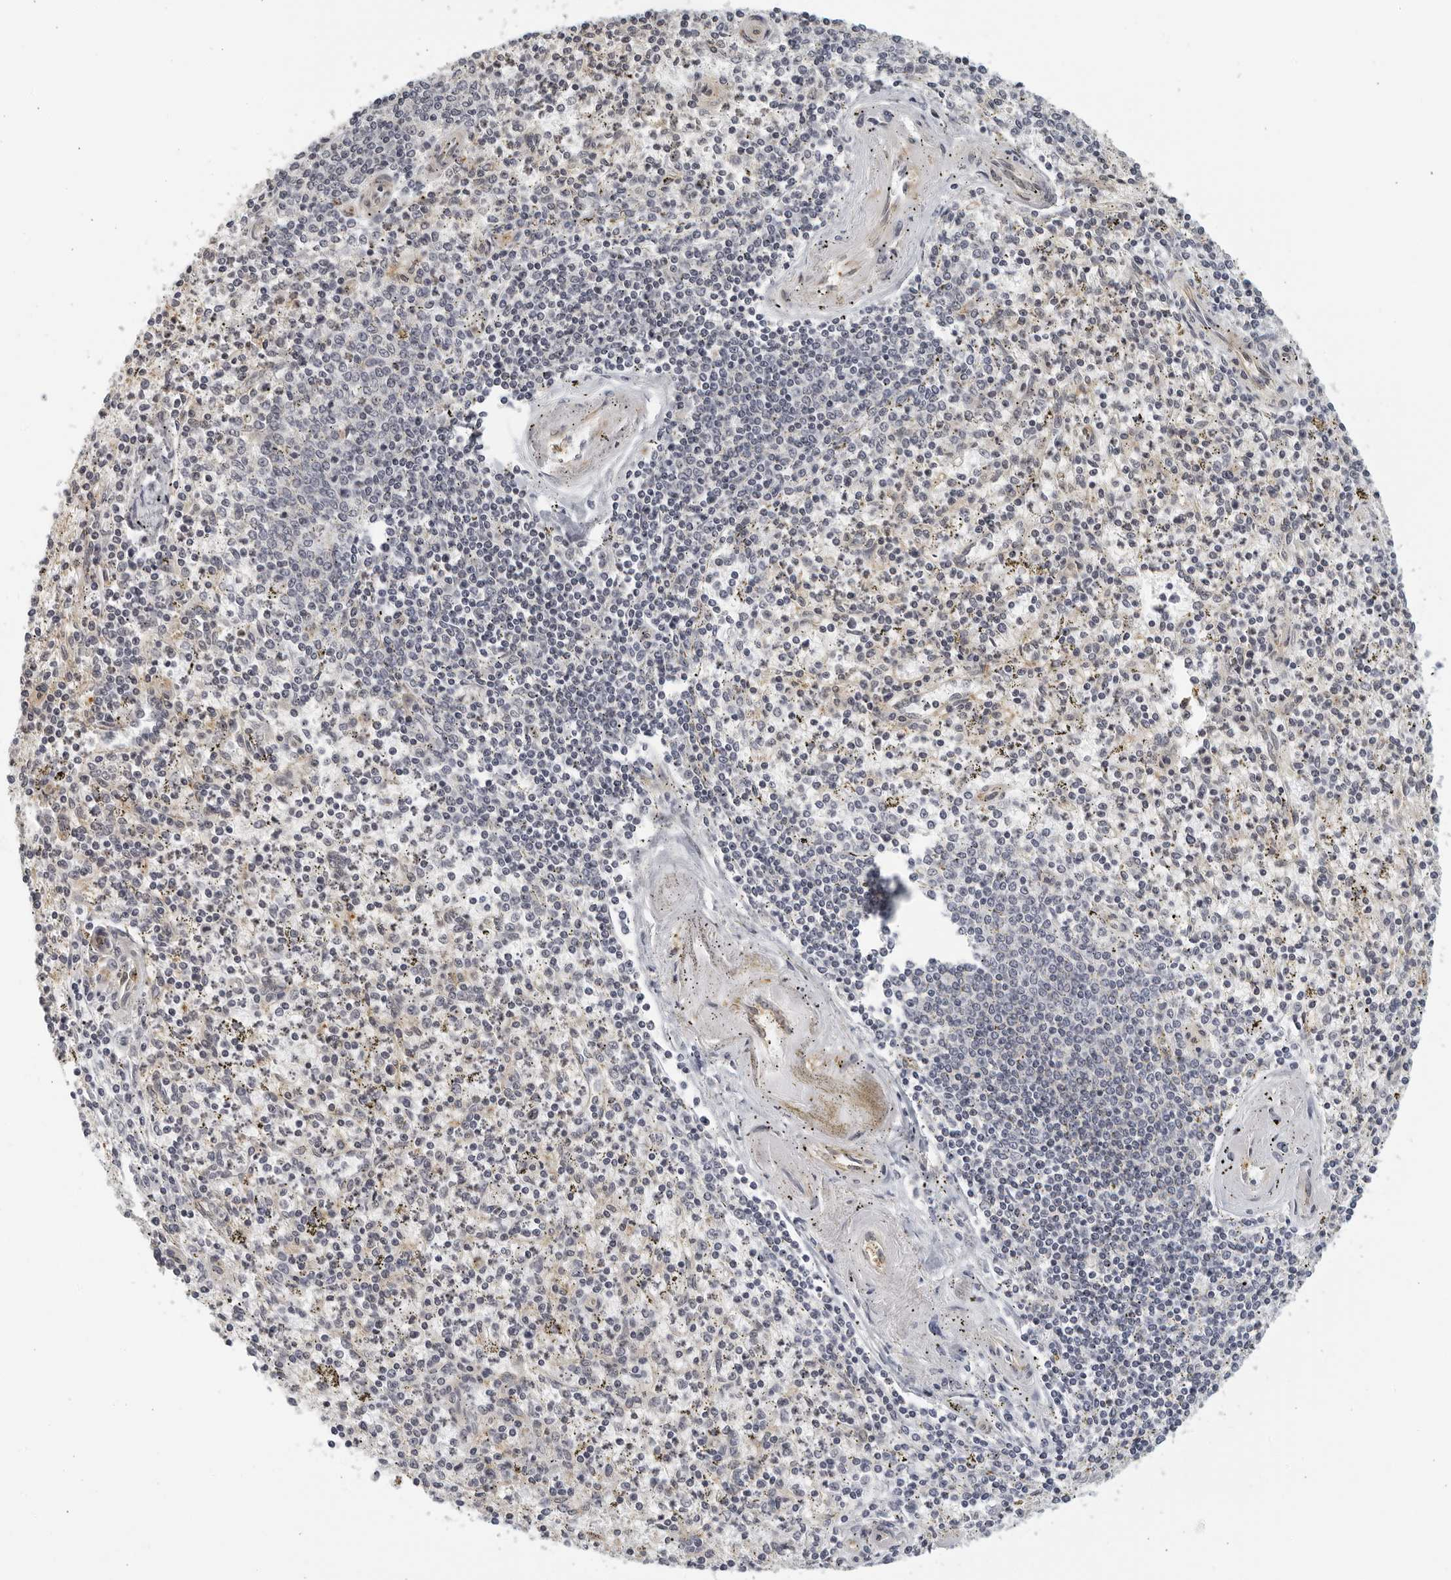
{"staining": {"intensity": "negative", "quantity": "none", "location": "none"}, "tissue": "spleen", "cell_type": "Cells in red pulp", "image_type": "normal", "snomed": [{"axis": "morphology", "description": "Normal tissue, NOS"}, {"axis": "topography", "description": "Spleen"}], "caption": "This is an immunohistochemistry photomicrograph of normal human spleen. There is no staining in cells in red pulp.", "gene": "SERTAD4", "patient": {"sex": "male", "age": 72}}